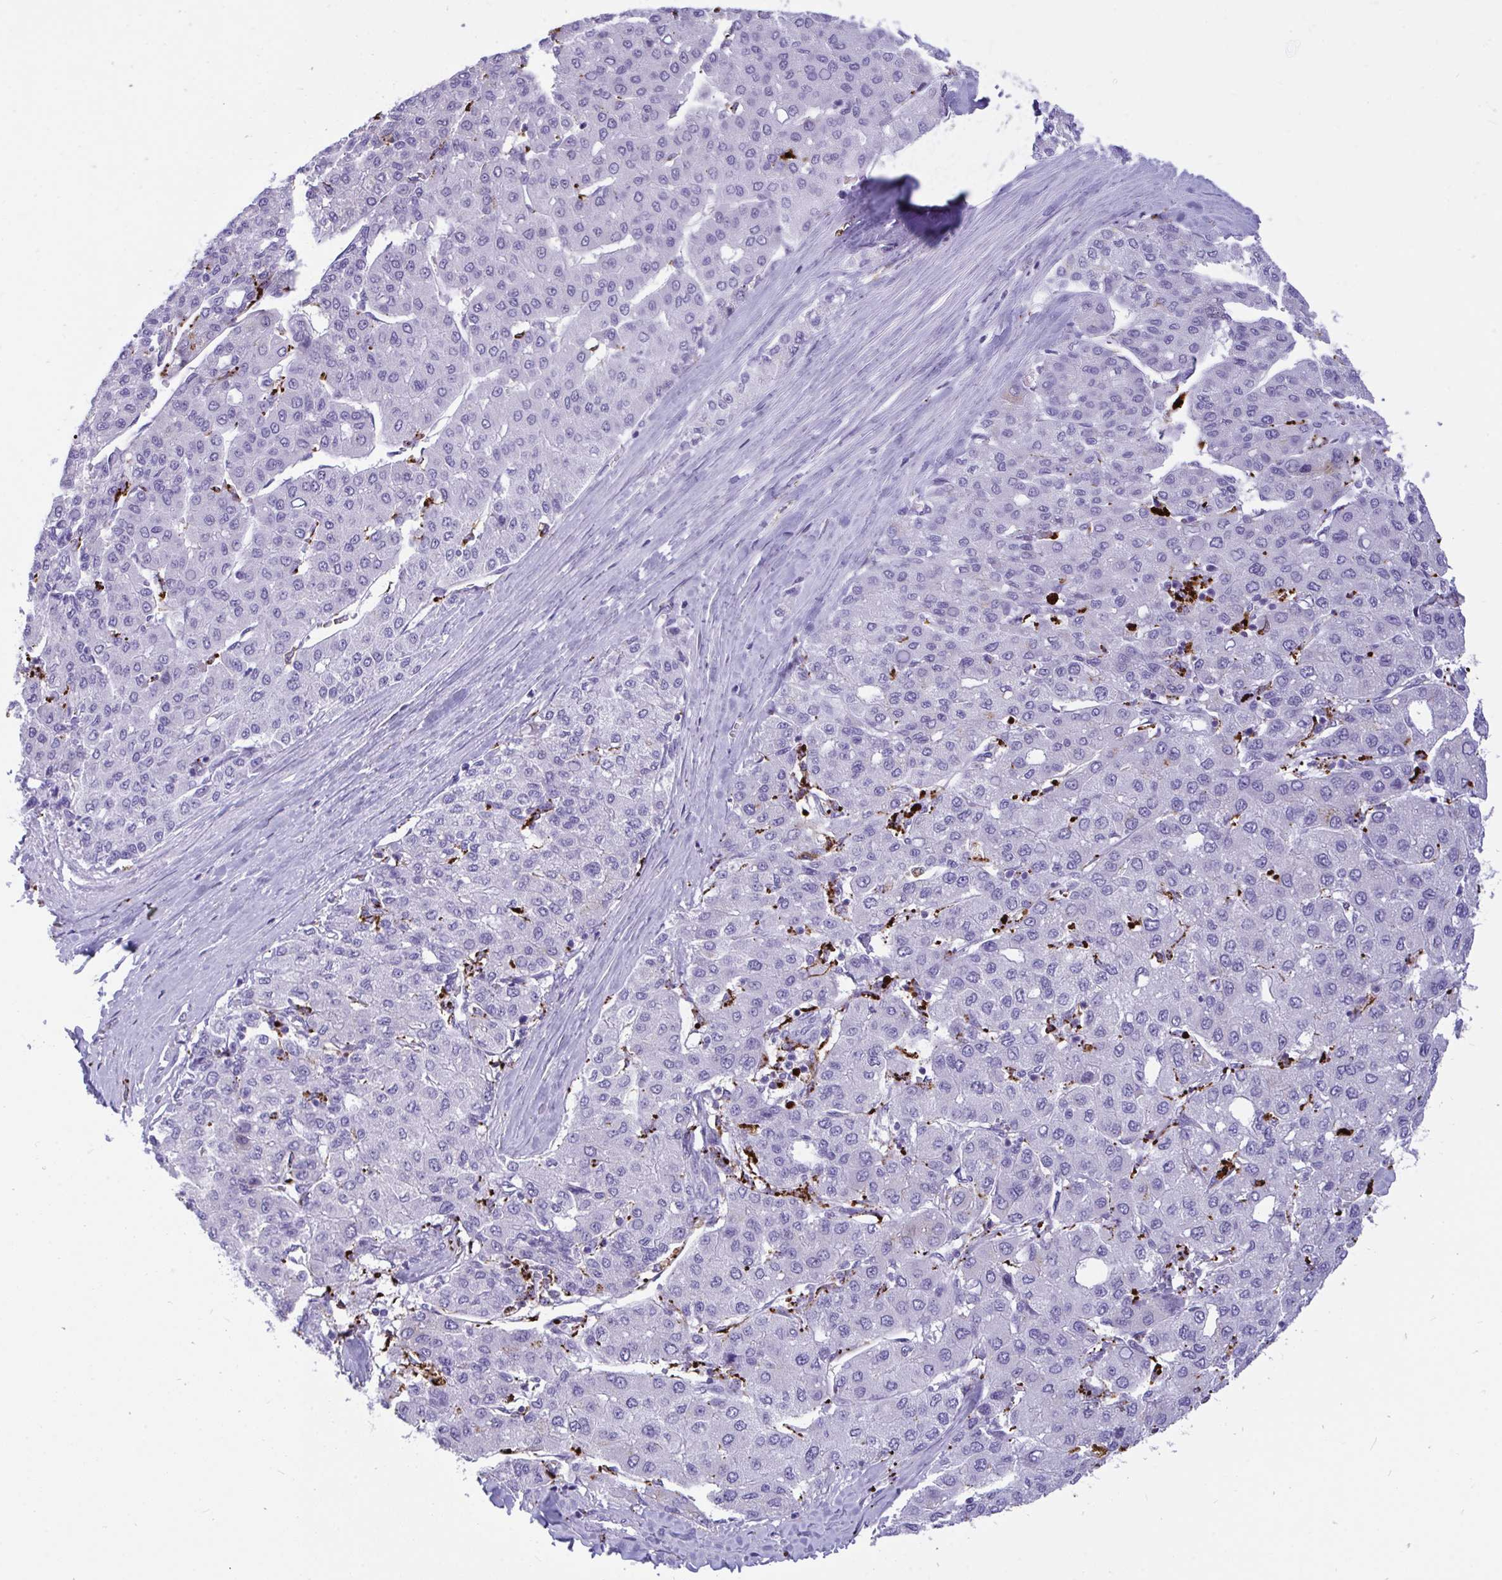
{"staining": {"intensity": "negative", "quantity": "none", "location": "none"}, "tissue": "liver cancer", "cell_type": "Tumor cells", "image_type": "cancer", "snomed": [{"axis": "morphology", "description": "Carcinoma, Hepatocellular, NOS"}, {"axis": "topography", "description": "Liver"}], "caption": "A micrograph of human liver cancer is negative for staining in tumor cells. Nuclei are stained in blue.", "gene": "CPVL", "patient": {"sex": "male", "age": 65}}